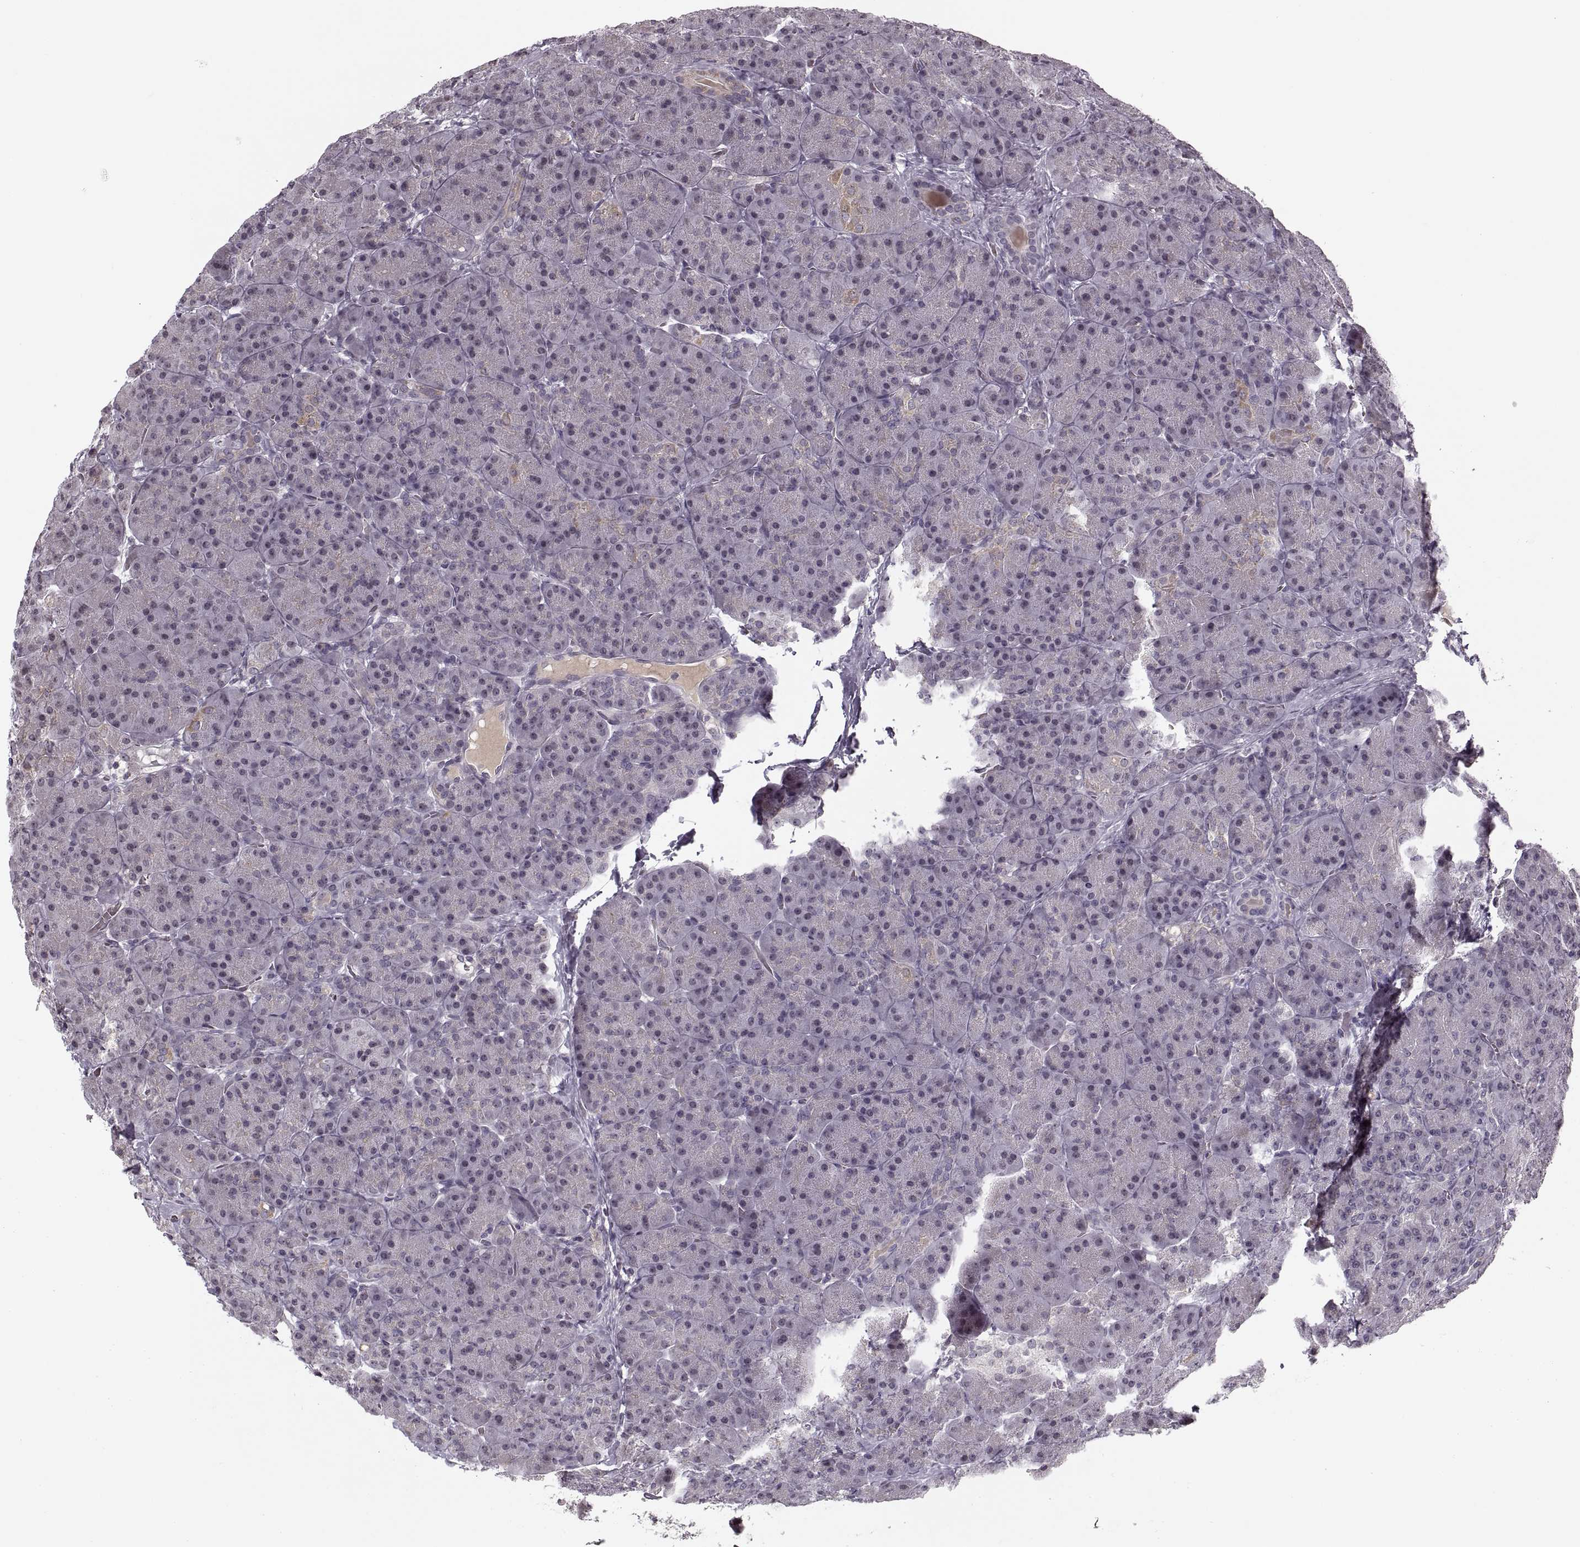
{"staining": {"intensity": "negative", "quantity": "none", "location": "none"}, "tissue": "pancreas", "cell_type": "Exocrine glandular cells", "image_type": "normal", "snomed": [{"axis": "morphology", "description": "Normal tissue, NOS"}, {"axis": "topography", "description": "Pancreas"}], "caption": "Immunohistochemical staining of benign human pancreas reveals no significant positivity in exocrine glandular cells.", "gene": "ASIC3", "patient": {"sex": "male", "age": 57}}